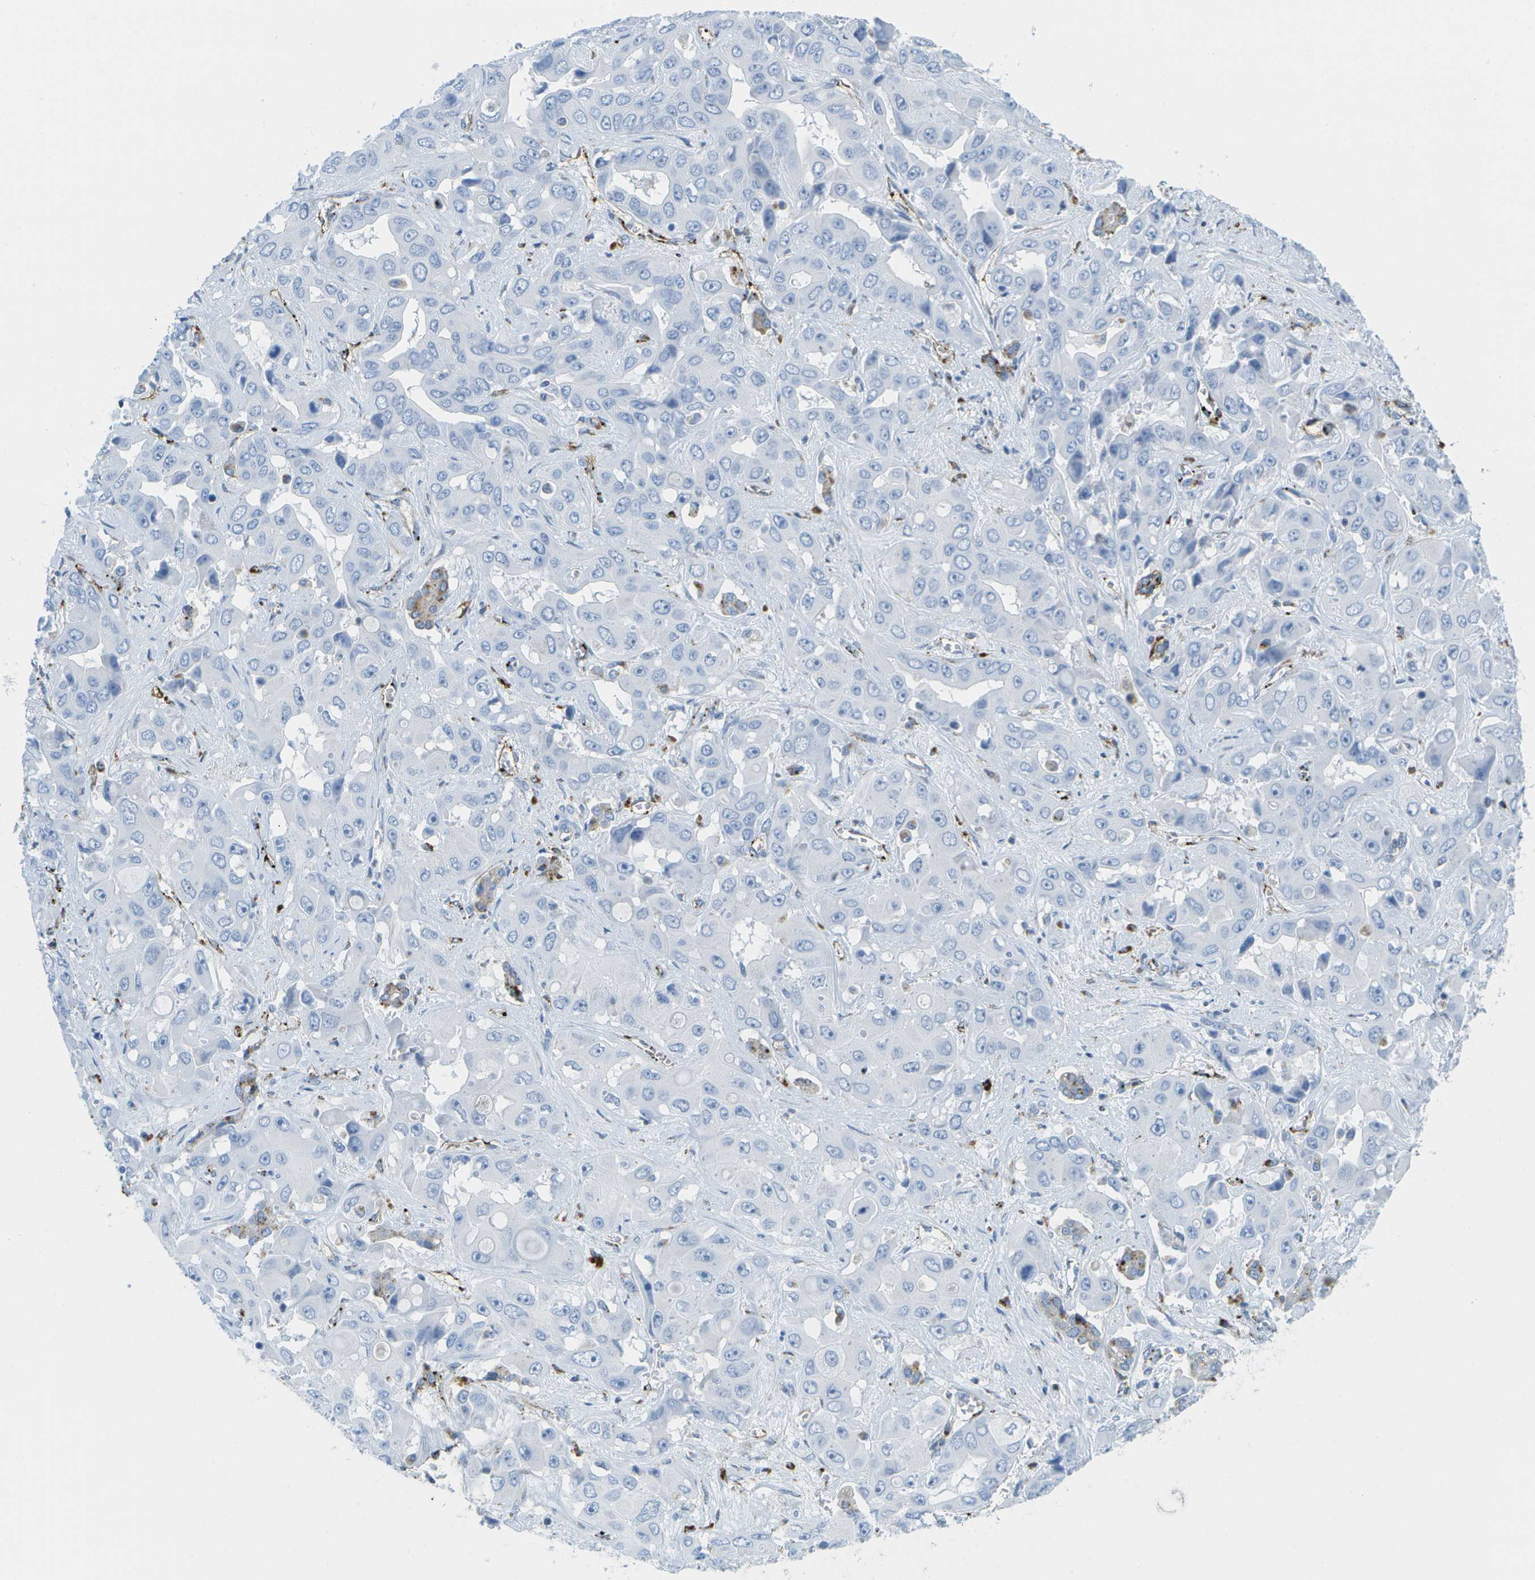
{"staining": {"intensity": "negative", "quantity": "none", "location": "none"}, "tissue": "liver cancer", "cell_type": "Tumor cells", "image_type": "cancer", "snomed": [{"axis": "morphology", "description": "Cholangiocarcinoma"}, {"axis": "topography", "description": "Liver"}], "caption": "Tumor cells are negative for brown protein staining in liver cancer.", "gene": "PRCP", "patient": {"sex": "female", "age": 52}}